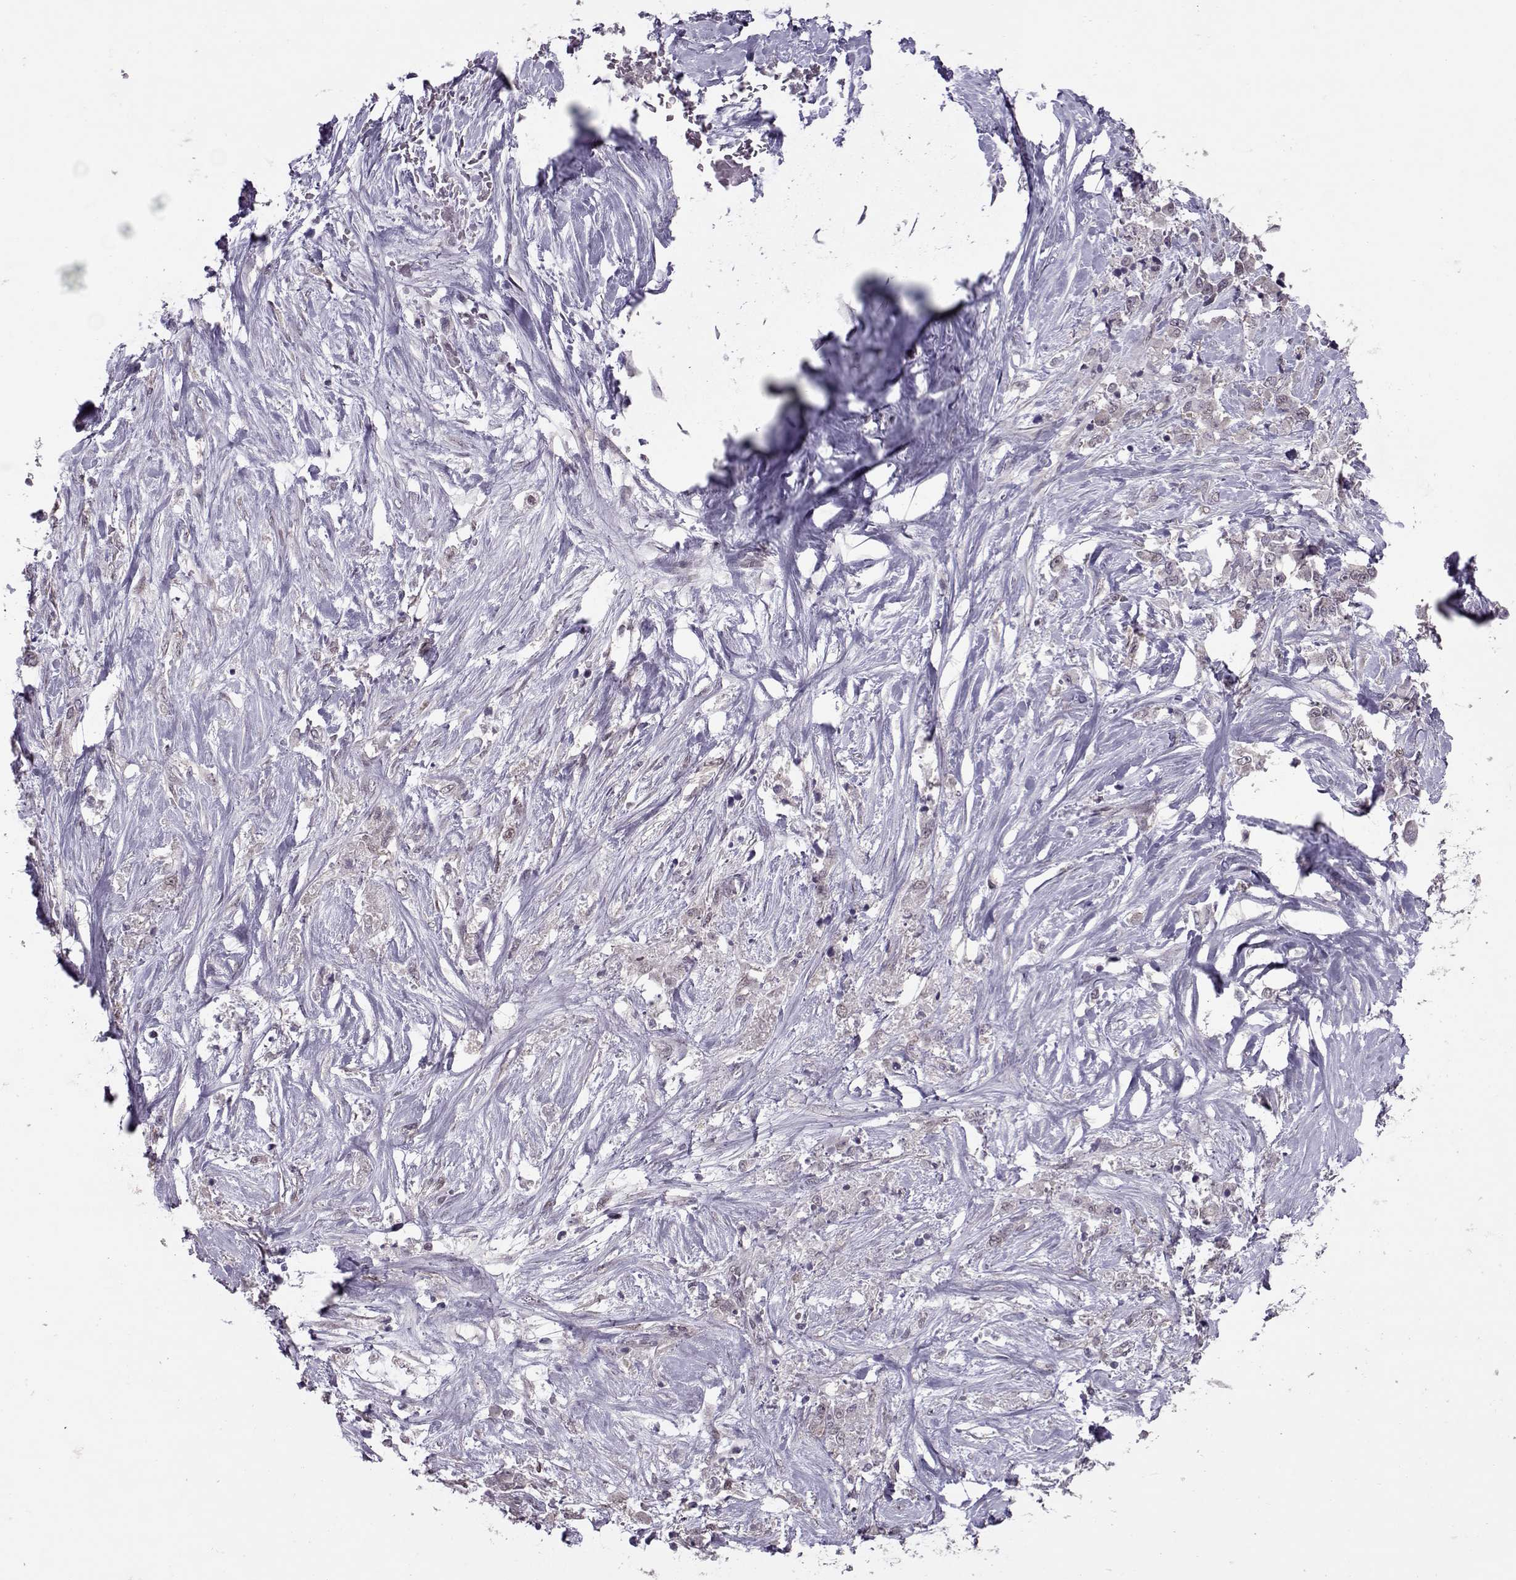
{"staining": {"intensity": "negative", "quantity": "none", "location": "none"}, "tissue": "stomach cancer", "cell_type": "Tumor cells", "image_type": "cancer", "snomed": [{"axis": "morphology", "description": "Adenocarcinoma, NOS"}, {"axis": "topography", "description": "Stomach"}], "caption": "A high-resolution histopathology image shows IHC staining of stomach cancer, which demonstrates no significant staining in tumor cells.", "gene": "CDK4", "patient": {"sex": "female", "age": 76}}